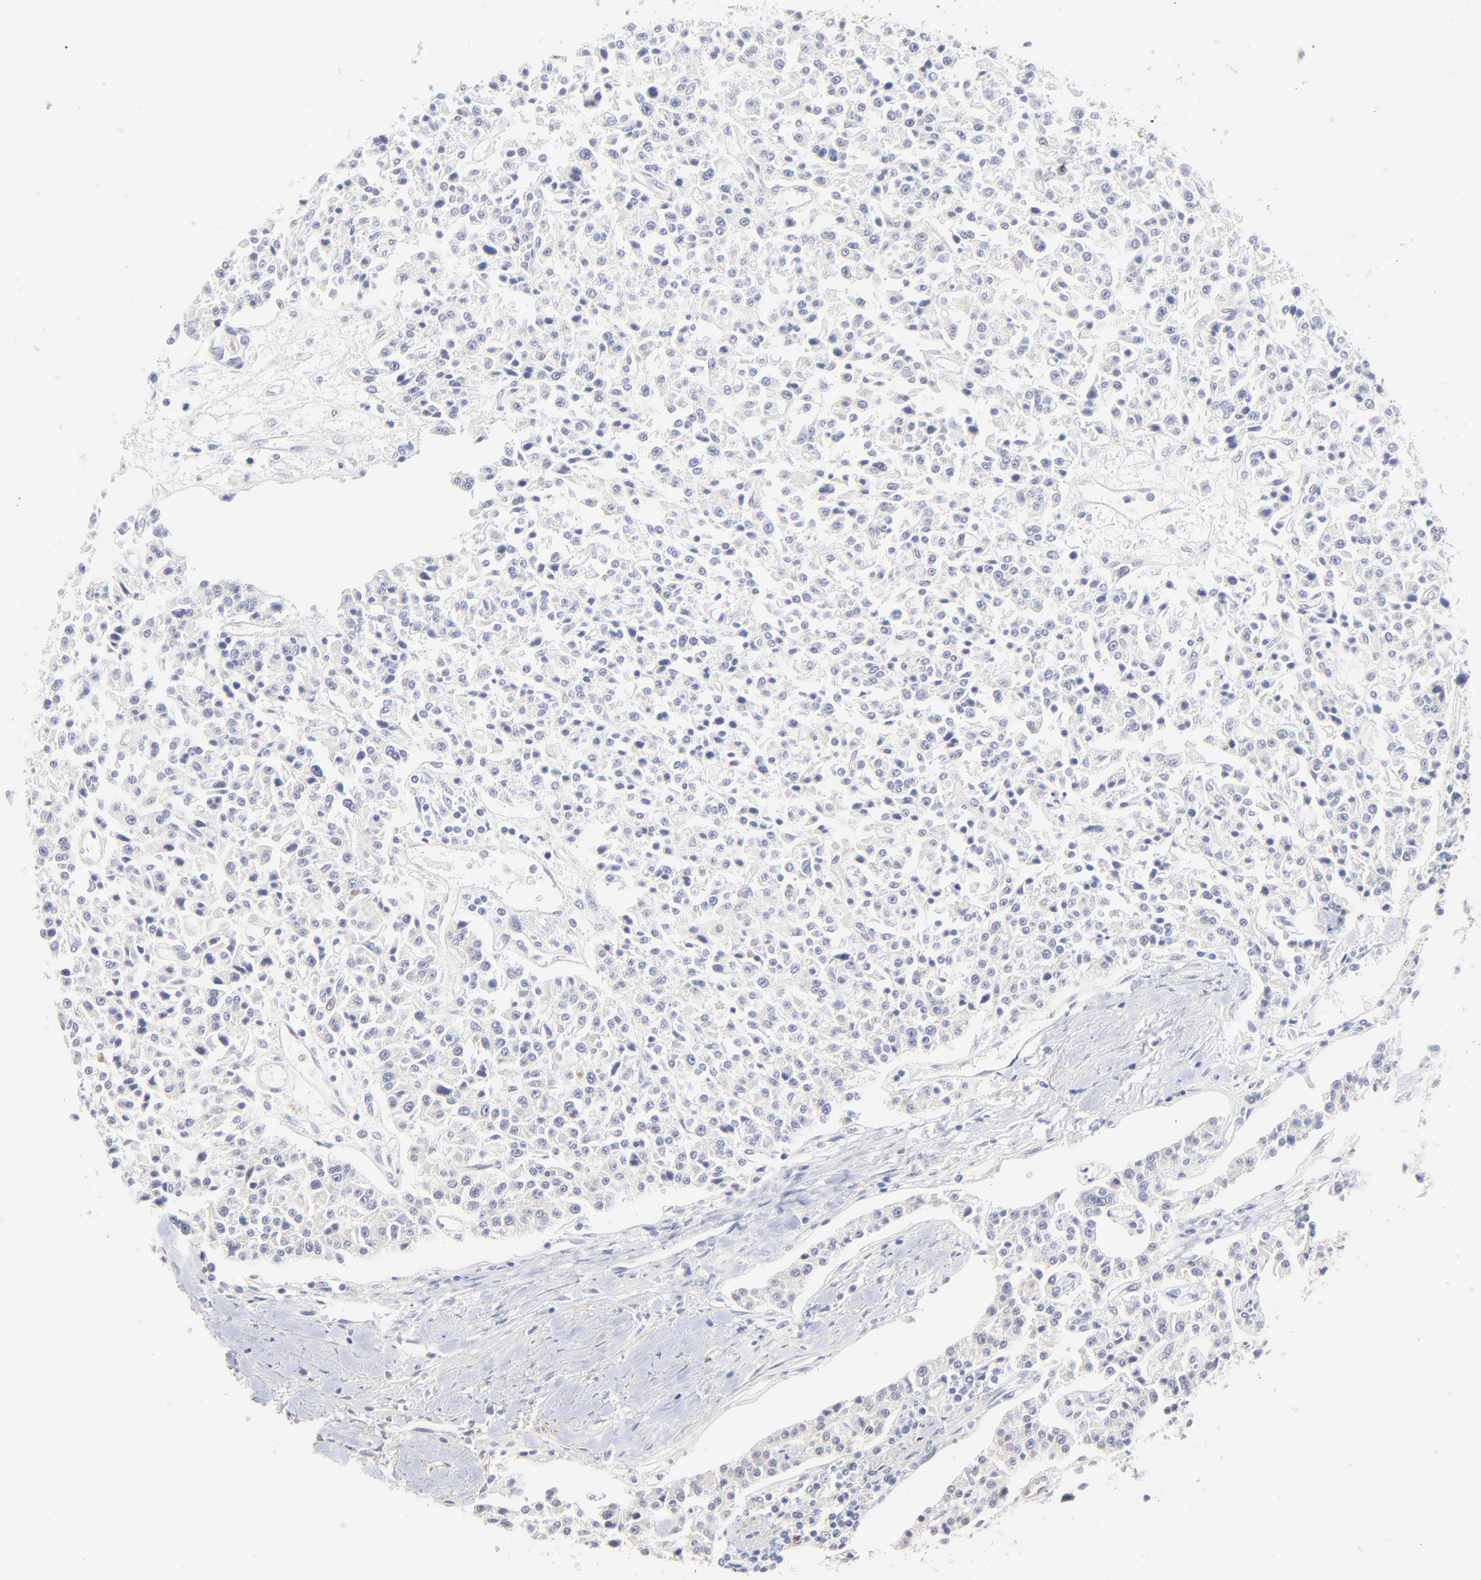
{"staining": {"intensity": "negative", "quantity": "none", "location": "none"}, "tissue": "carcinoid", "cell_type": "Tumor cells", "image_type": "cancer", "snomed": [{"axis": "morphology", "description": "Carcinoid, malignant, NOS"}, {"axis": "topography", "description": "Stomach"}], "caption": "This is a micrograph of immunohistochemistry staining of carcinoid, which shows no positivity in tumor cells. (Stains: DAB IHC with hematoxylin counter stain, Microscopy: brightfield microscopy at high magnification).", "gene": "PDE4B", "patient": {"sex": "female", "age": 76}}